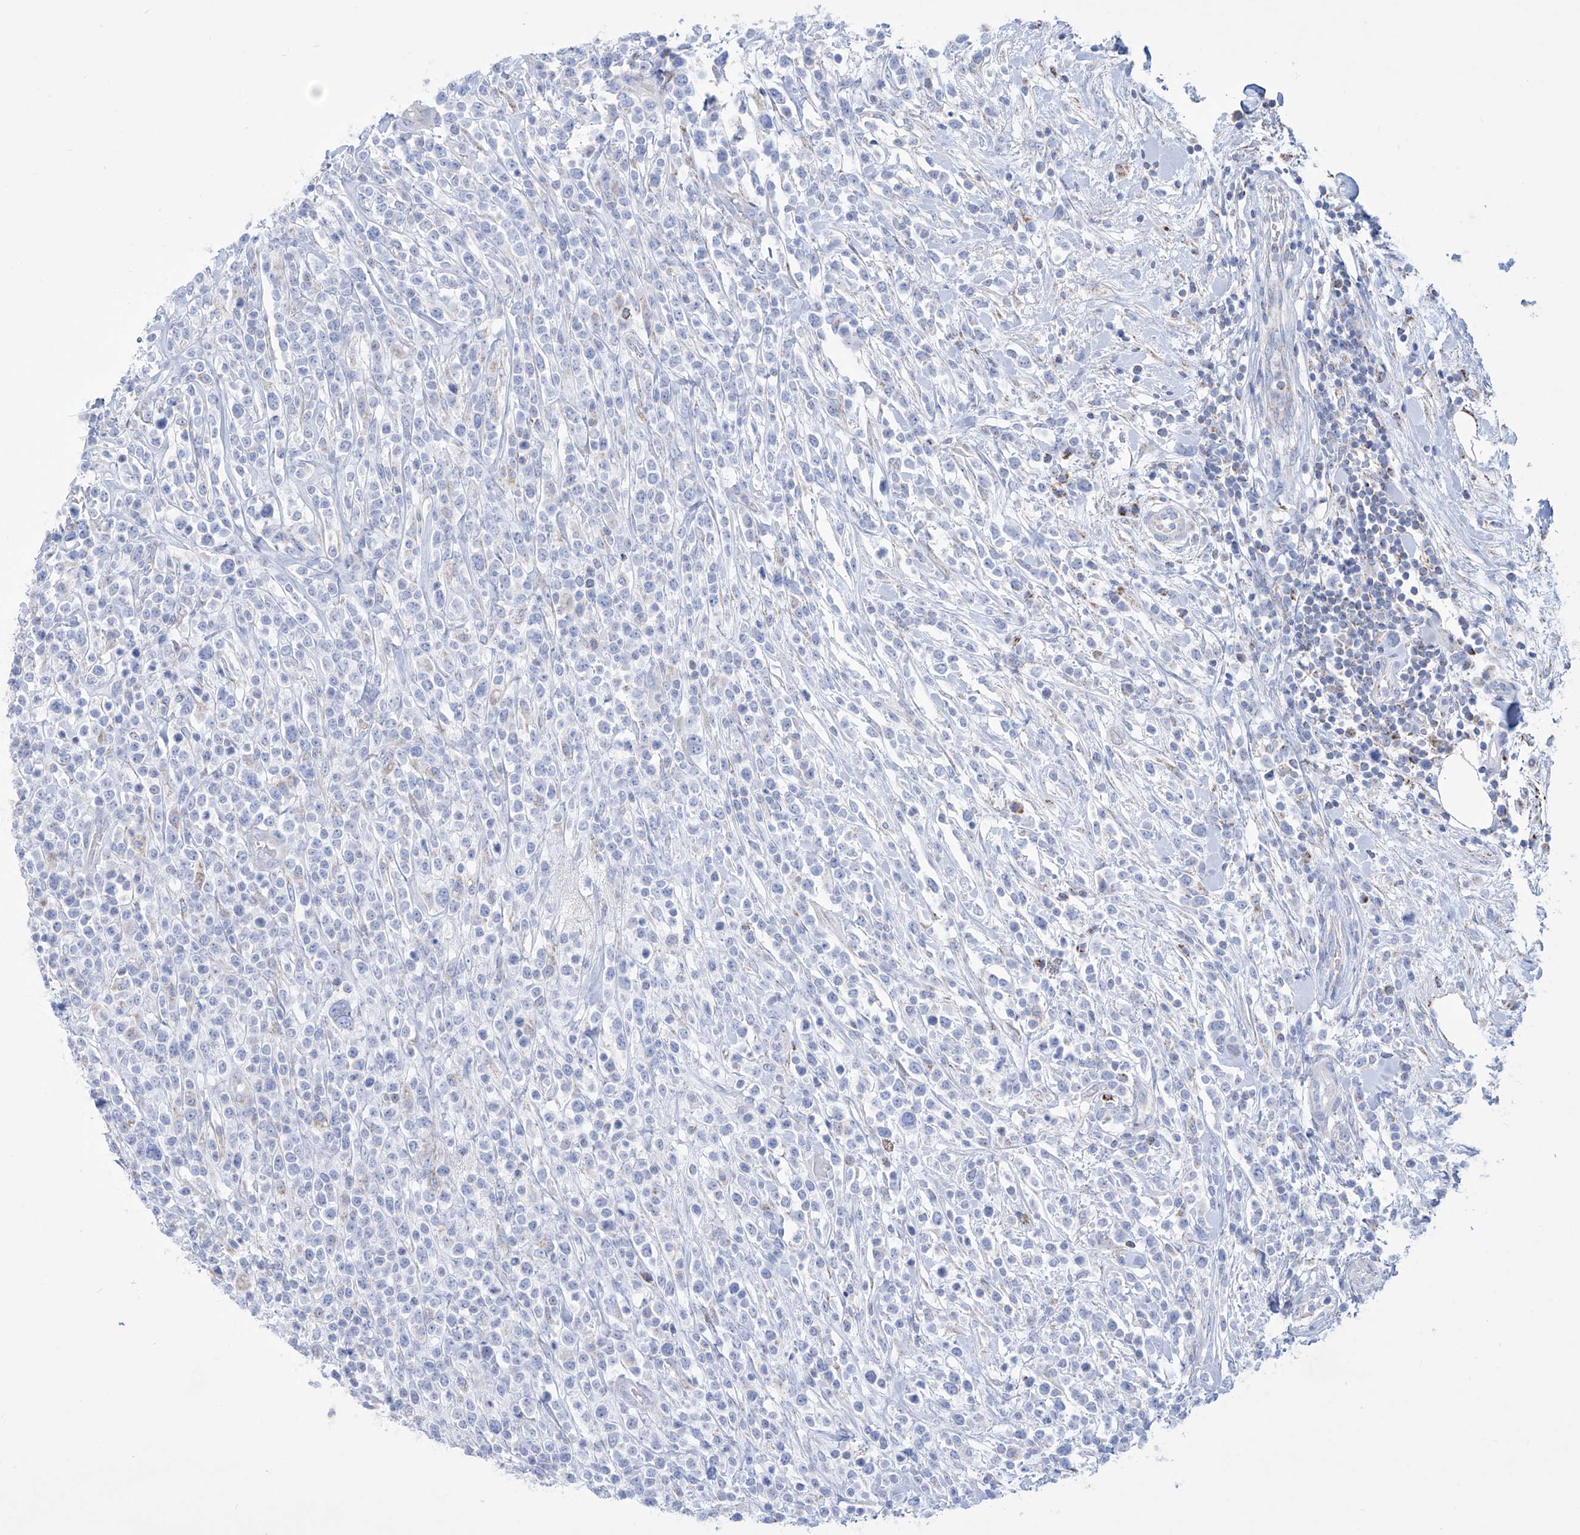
{"staining": {"intensity": "negative", "quantity": "none", "location": "none"}, "tissue": "lymphoma", "cell_type": "Tumor cells", "image_type": "cancer", "snomed": [{"axis": "morphology", "description": "Malignant lymphoma, non-Hodgkin's type, High grade"}, {"axis": "topography", "description": "Colon"}], "caption": "There is no significant expression in tumor cells of lymphoma.", "gene": "ALDH6A1", "patient": {"sex": "female", "age": 53}}